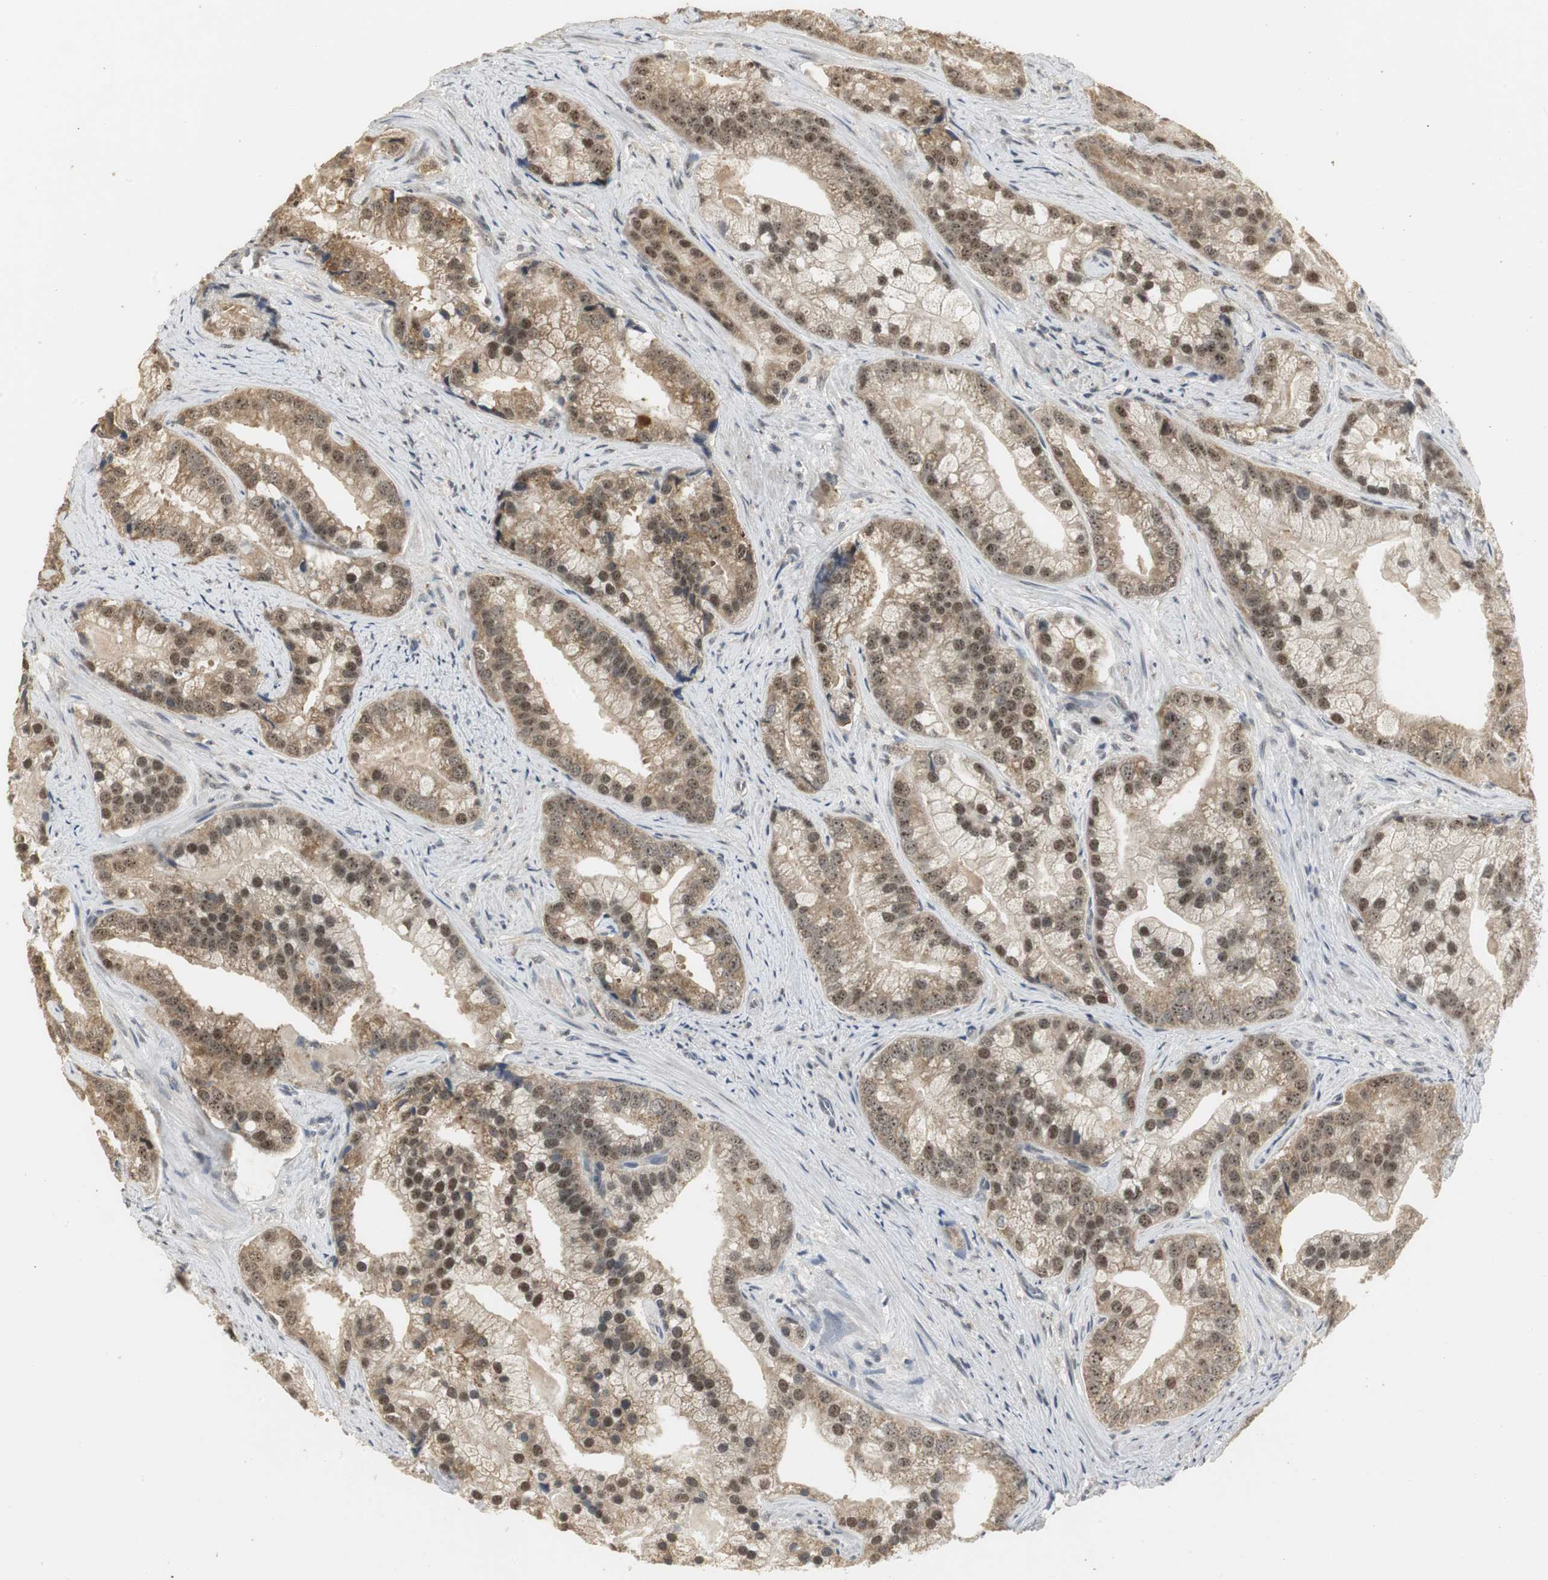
{"staining": {"intensity": "weak", "quantity": ">75%", "location": "cytoplasmic/membranous,nuclear"}, "tissue": "prostate cancer", "cell_type": "Tumor cells", "image_type": "cancer", "snomed": [{"axis": "morphology", "description": "Adenocarcinoma, Low grade"}, {"axis": "topography", "description": "Prostate"}], "caption": "Immunohistochemistry (IHC) histopathology image of neoplastic tissue: human low-grade adenocarcinoma (prostate) stained using immunohistochemistry reveals low levels of weak protein expression localized specifically in the cytoplasmic/membranous and nuclear of tumor cells, appearing as a cytoplasmic/membranous and nuclear brown color.", "gene": "ELOA", "patient": {"sex": "male", "age": 71}}